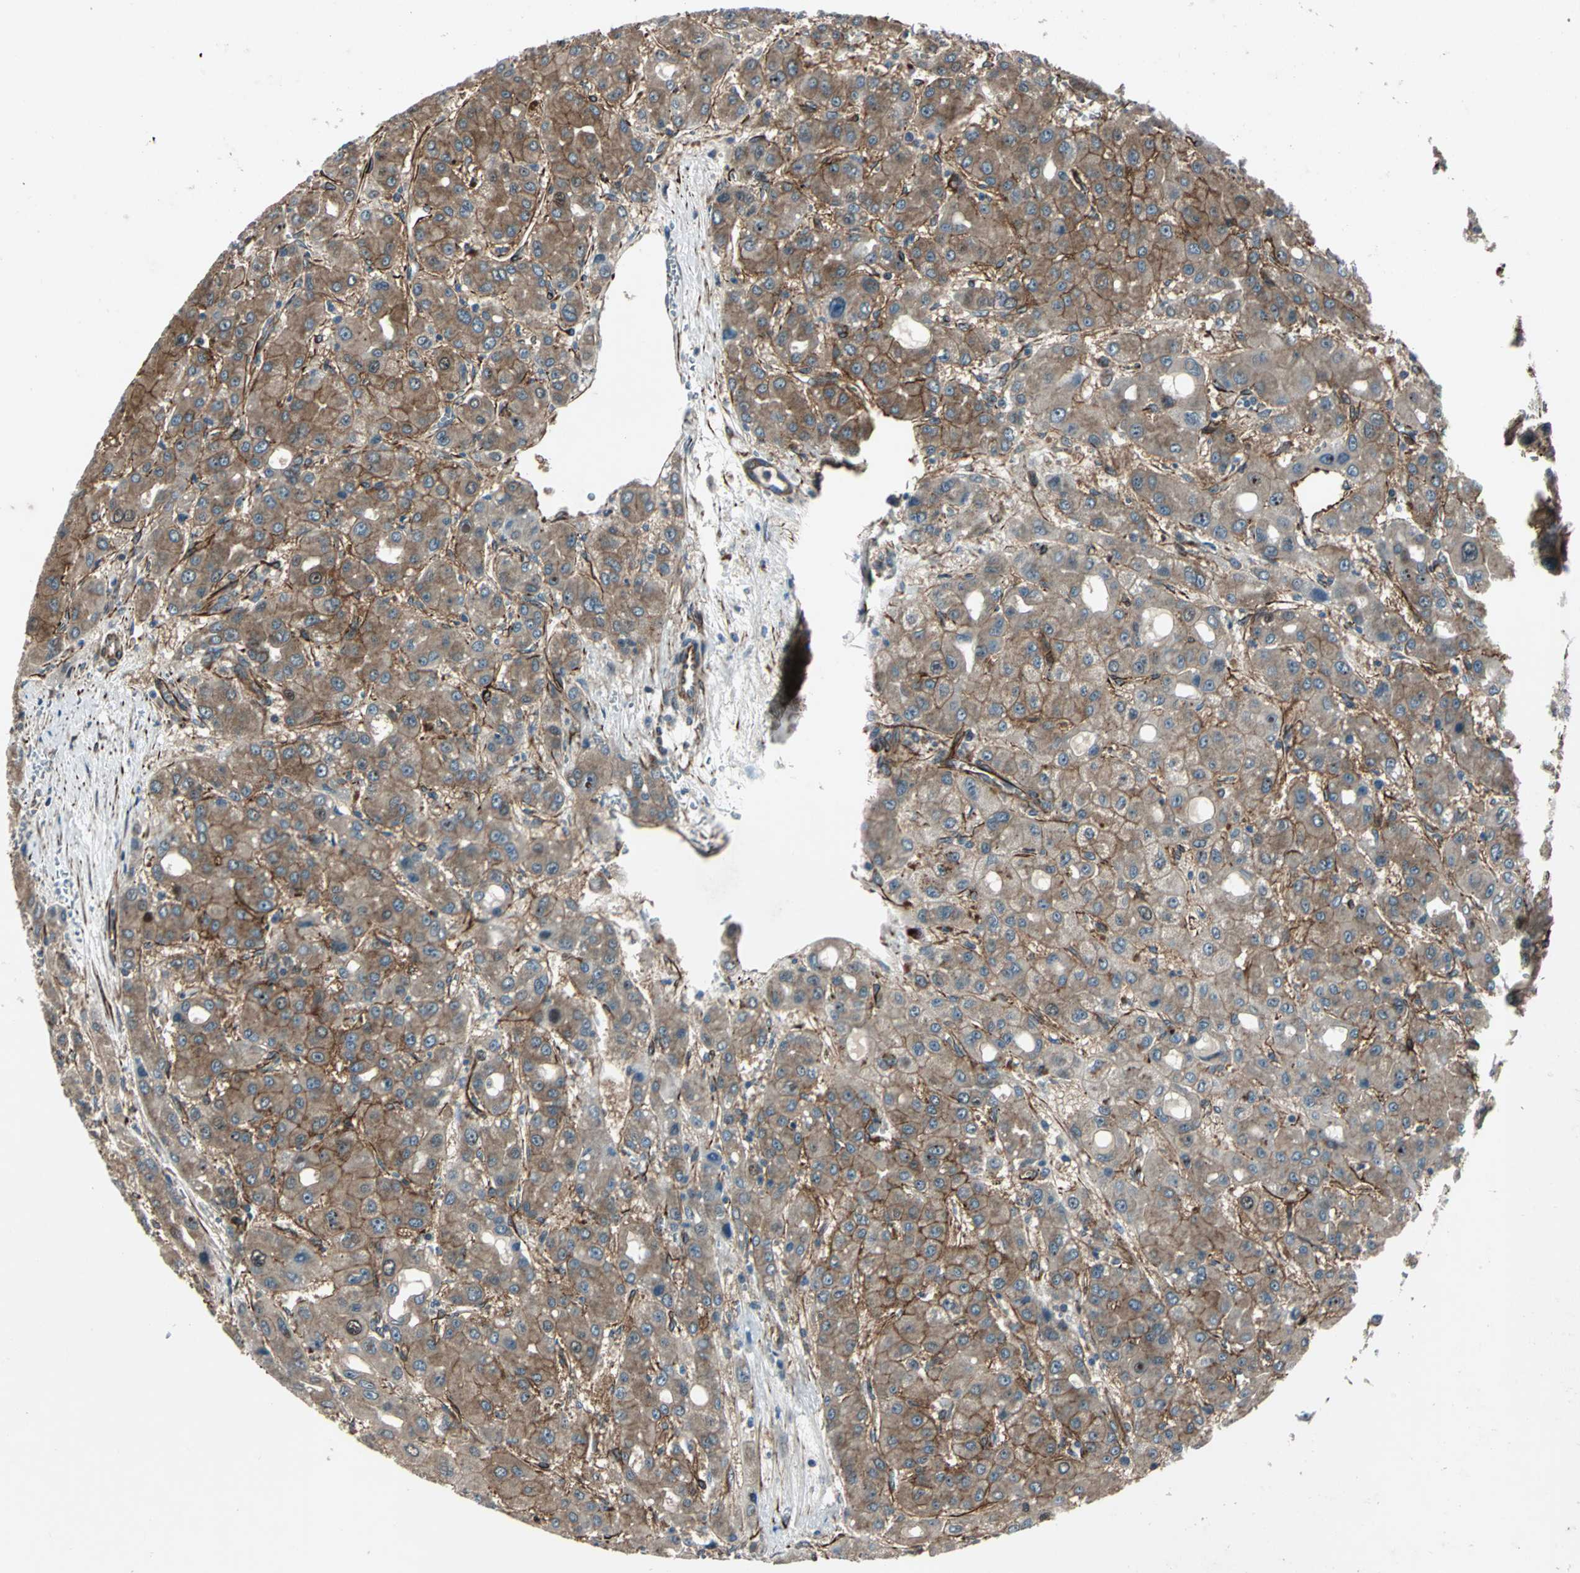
{"staining": {"intensity": "moderate", "quantity": ">75%", "location": "cytoplasmic/membranous"}, "tissue": "liver cancer", "cell_type": "Tumor cells", "image_type": "cancer", "snomed": [{"axis": "morphology", "description": "Carcinoma, Hepatocellular, NOS"}, {"axis": "topography", "description": "Liver"}], "caption": "Brown immunohistochemical staining in liver cancer (hepatocellular carcinoma) reveals moderate cytoplasmic/membranous positivity in about >75% of tumor cells.", "gene": "EXD2", "patient": {"sex": "male", "age": 55}}